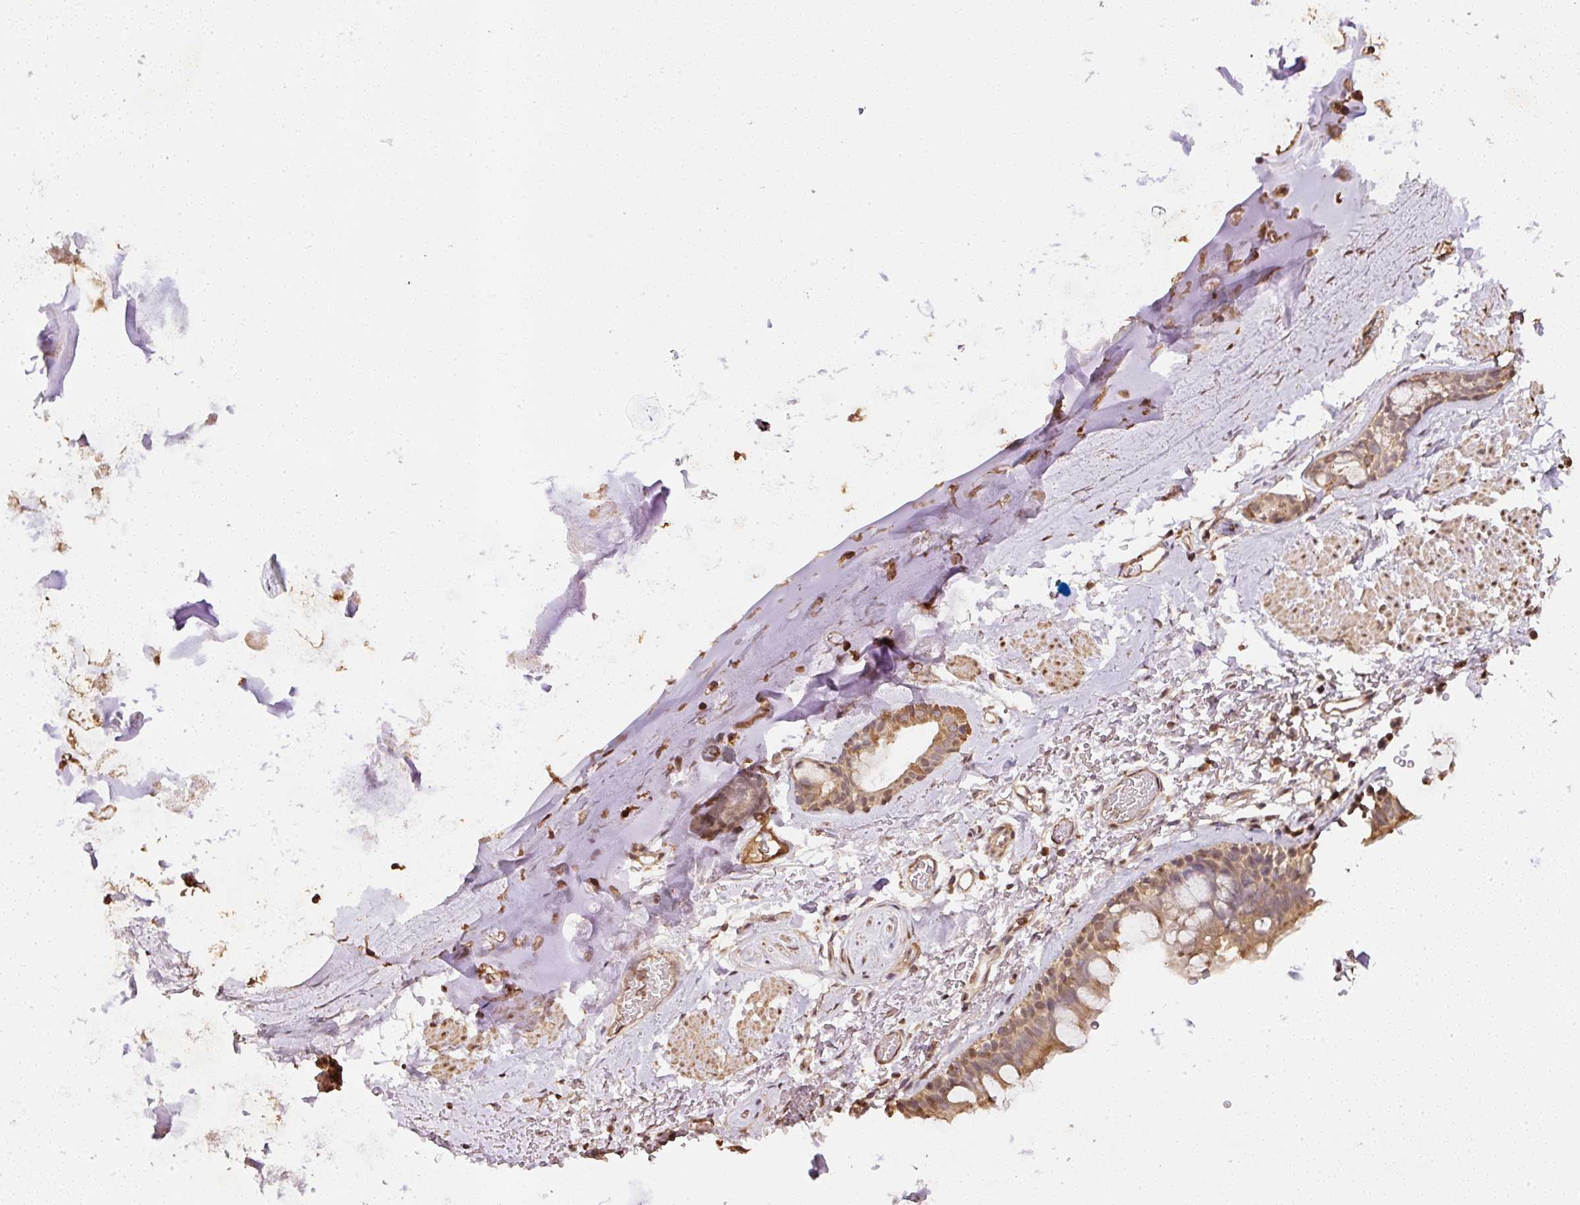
{"staining": {"intensity": "moderate", "quantity": ">75%", "location": "cytoplasmic/membranous,nuclear"}, "tissue": "bronchus", "cell_type": "Respiratory epithelial cells", "image_type": "normal", "snomed": [{"axis": "morphology", "description": "Normal tissue, NOS"}, {"axis": "topography", "description": "Bronchus"}], "caption": "IHC micrograph of unremarkable bronchus: bronchus stained using IHC exhibits medium levels of moderate protein expression localized specifically in the cytoplasmic/membranous,nuclear of respiratory epithelial cells, appearing as a cytoplasmic/membranous,nuclear brown color.", "gene": "TMEM170B", "patient": {"sex": "male", "age": 67}}